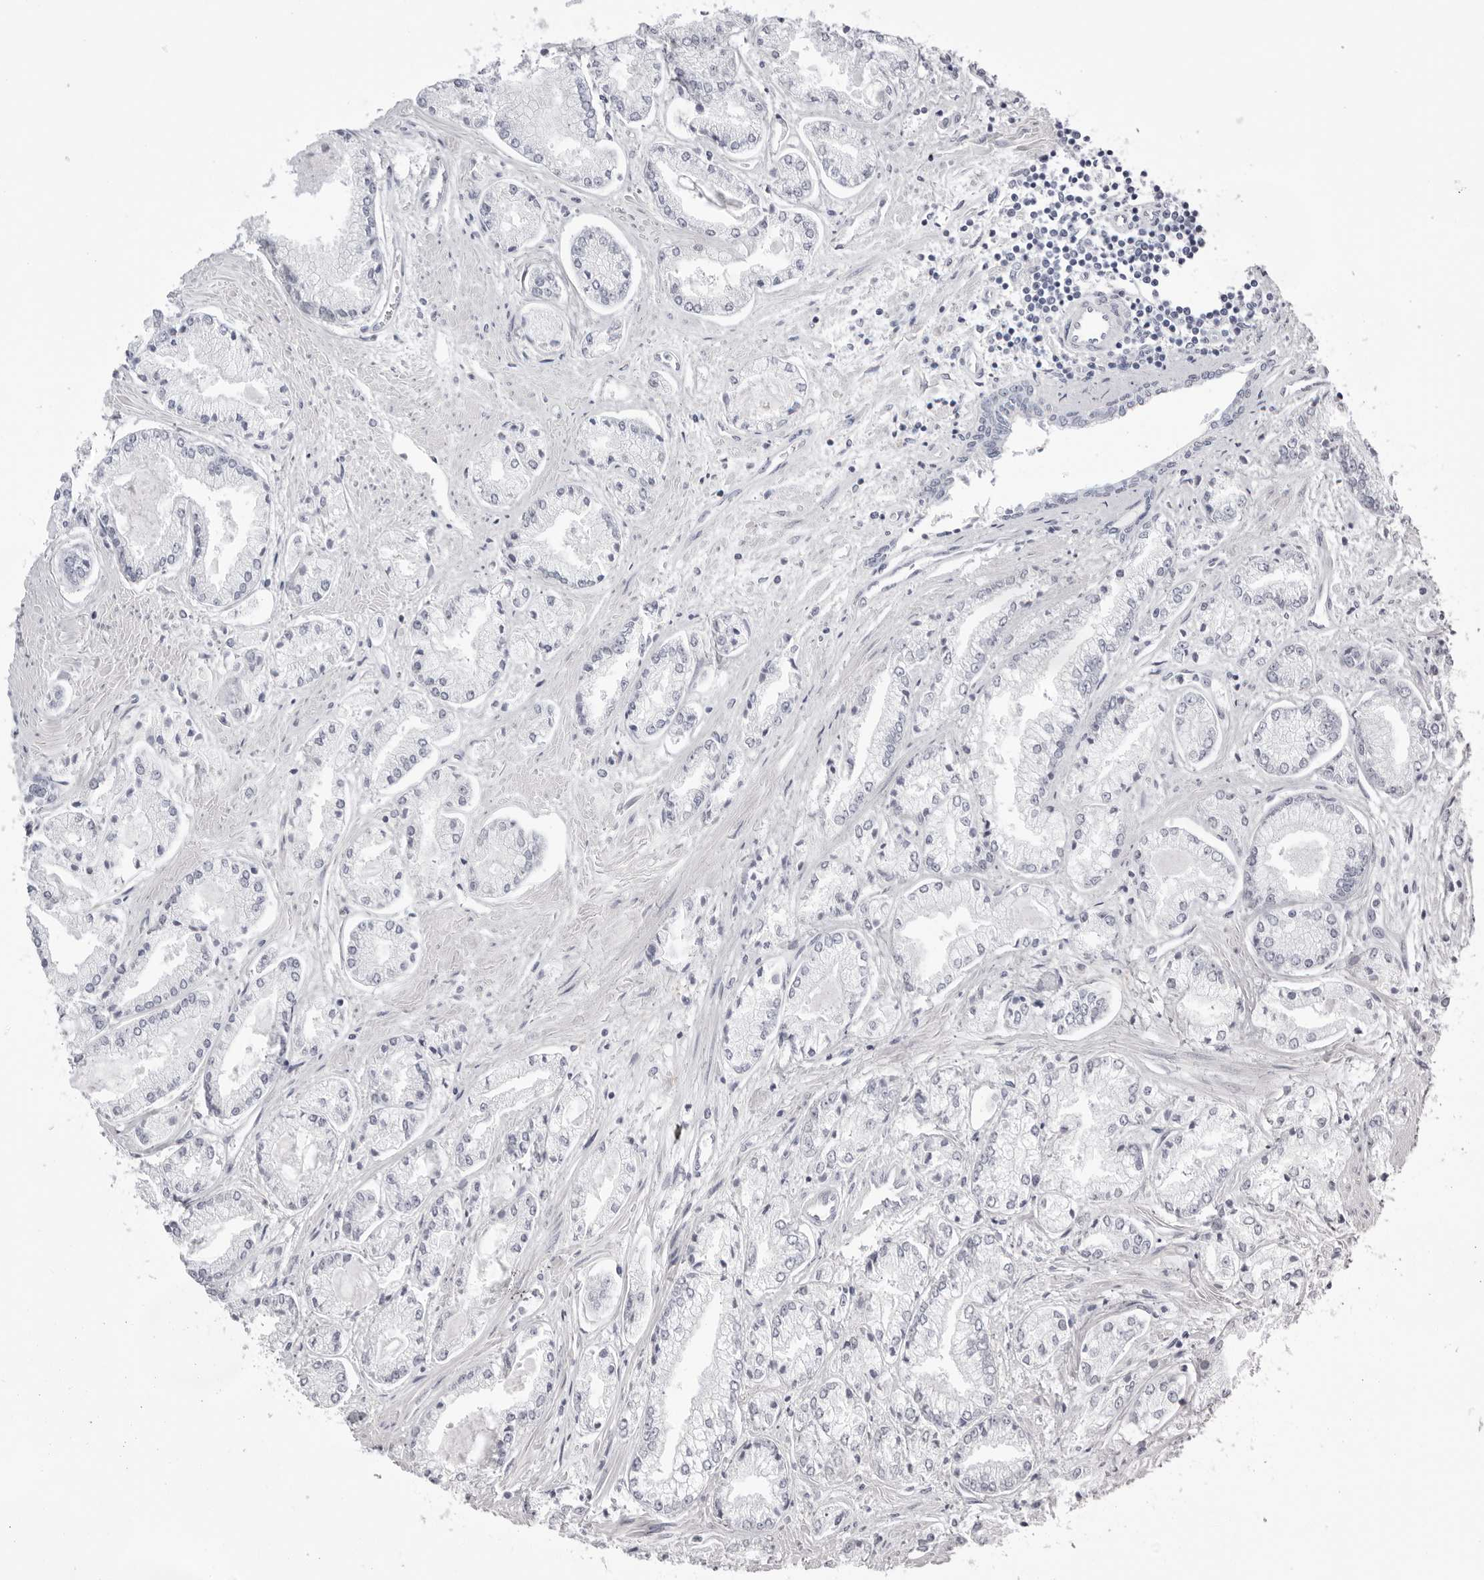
{"staining": {"intensity": "negative", "quantity": "none", "location": "none"}, "tissue": "prostate cancer", "cell_type": "Tumor cells", "image_type": "cancer", "snomed": [{"axis": "morphology", "description": "Adenocarcinoma, Low grade"}, {"axis": "topography", "description": "Prostate"}], "caption": "The histopathology image demonstrates no significant expression in tumor cells of prostate cancer.", "gene": "TMOD4", "patient": {"sex": "male", "age": 52}}